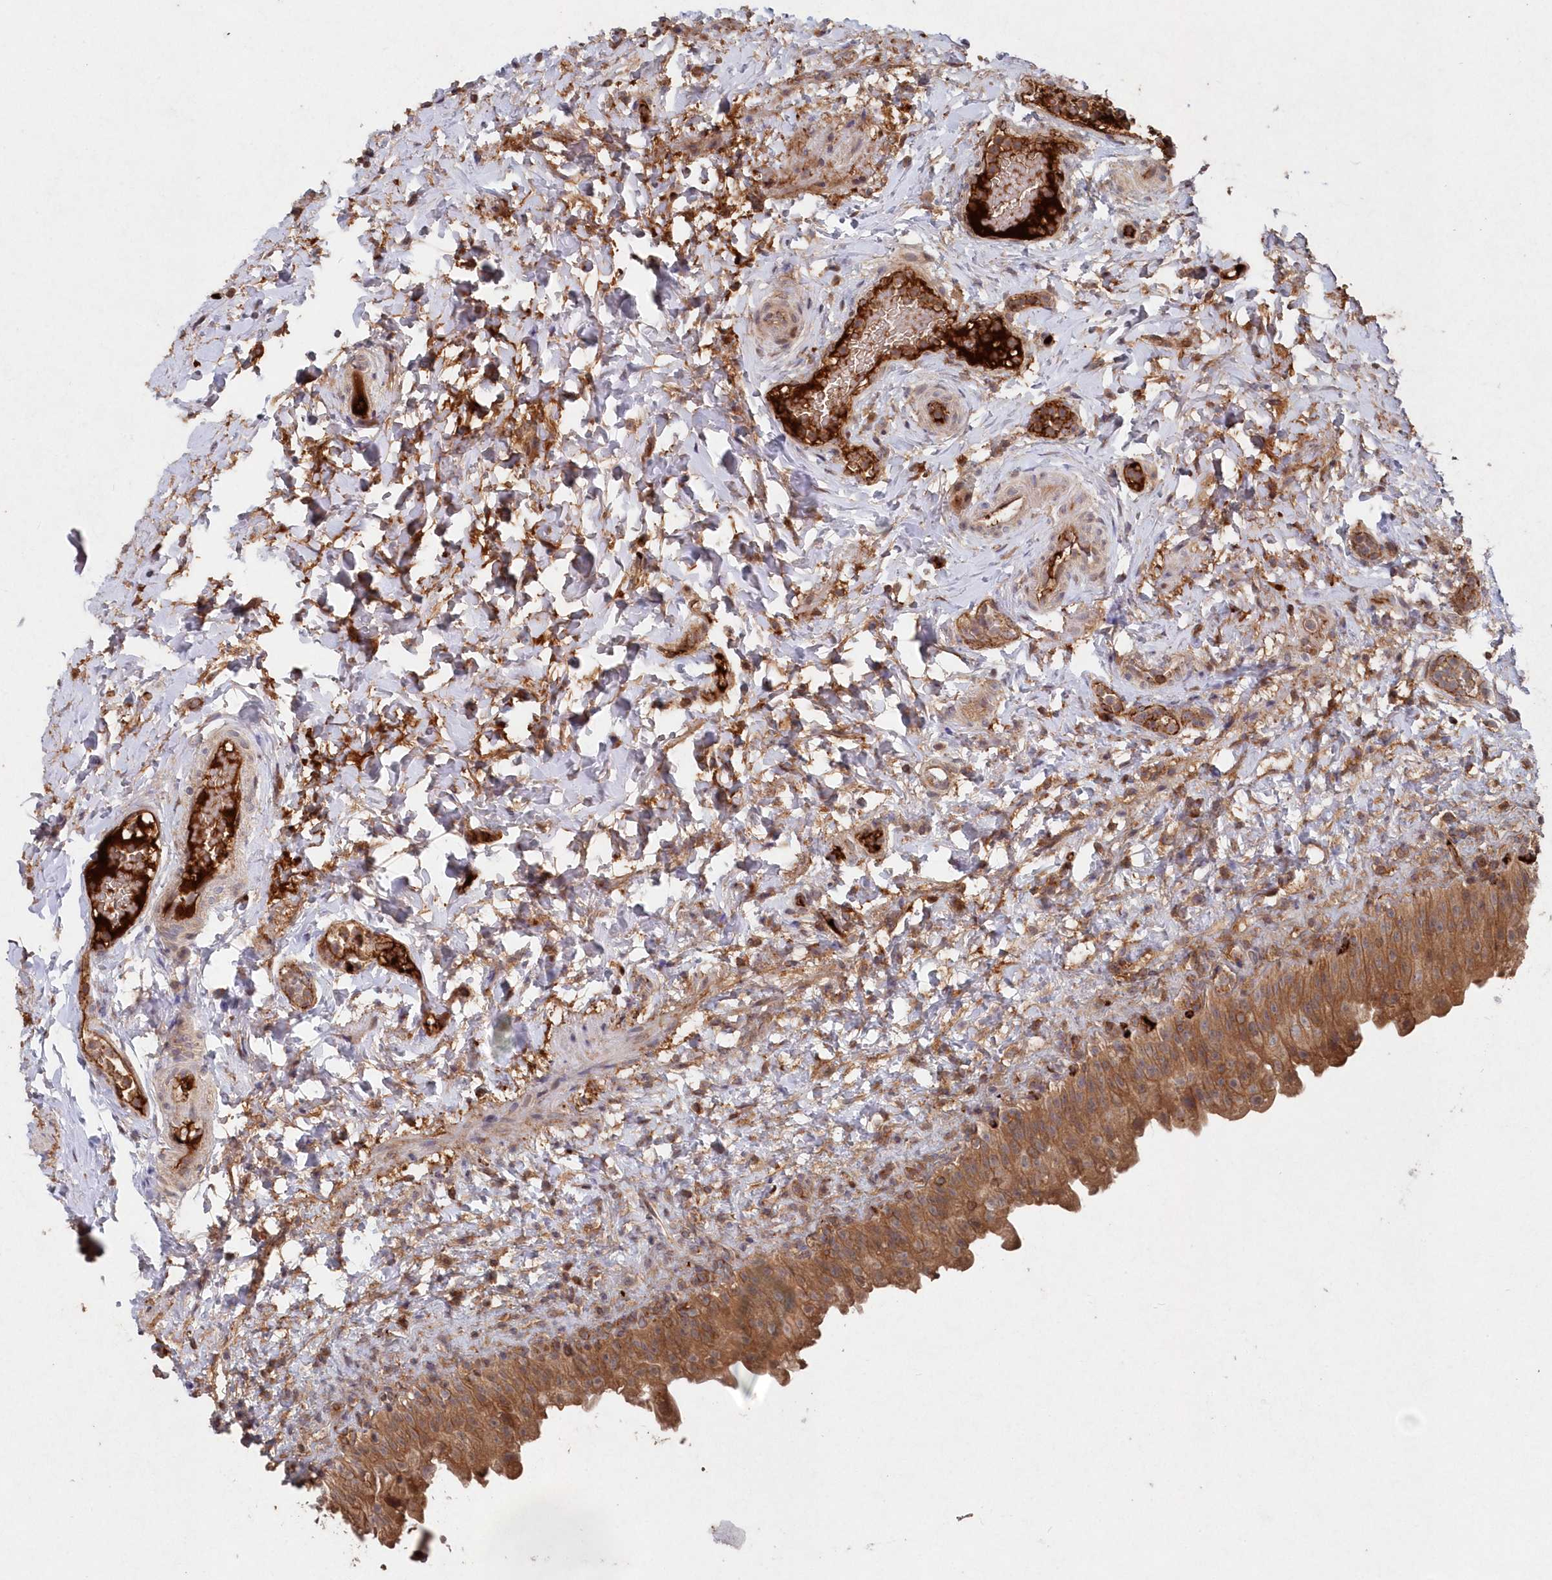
{"staining": {"intensity": "moderate", "quantity": ">75%", "location": "cytoplasmic/membranous"}, "tissue": "urinary bladder", "cell_type": "Urothelial cells", "image_type": "normal", "snomed": [{"axis": "morphology", "description": "Normal tissue, NOS"}, {"axis": "topography", "description": "Urinary bladder"}], "caption": "Immunohistochemical staining of normal human urinary bladder displays >75% levels of moderate cytoplasmic/membranous protein expression in about >75% of urothelial cells.", "gene": "ABHD14B", "patient": {"sex": "female", "age": 27}}